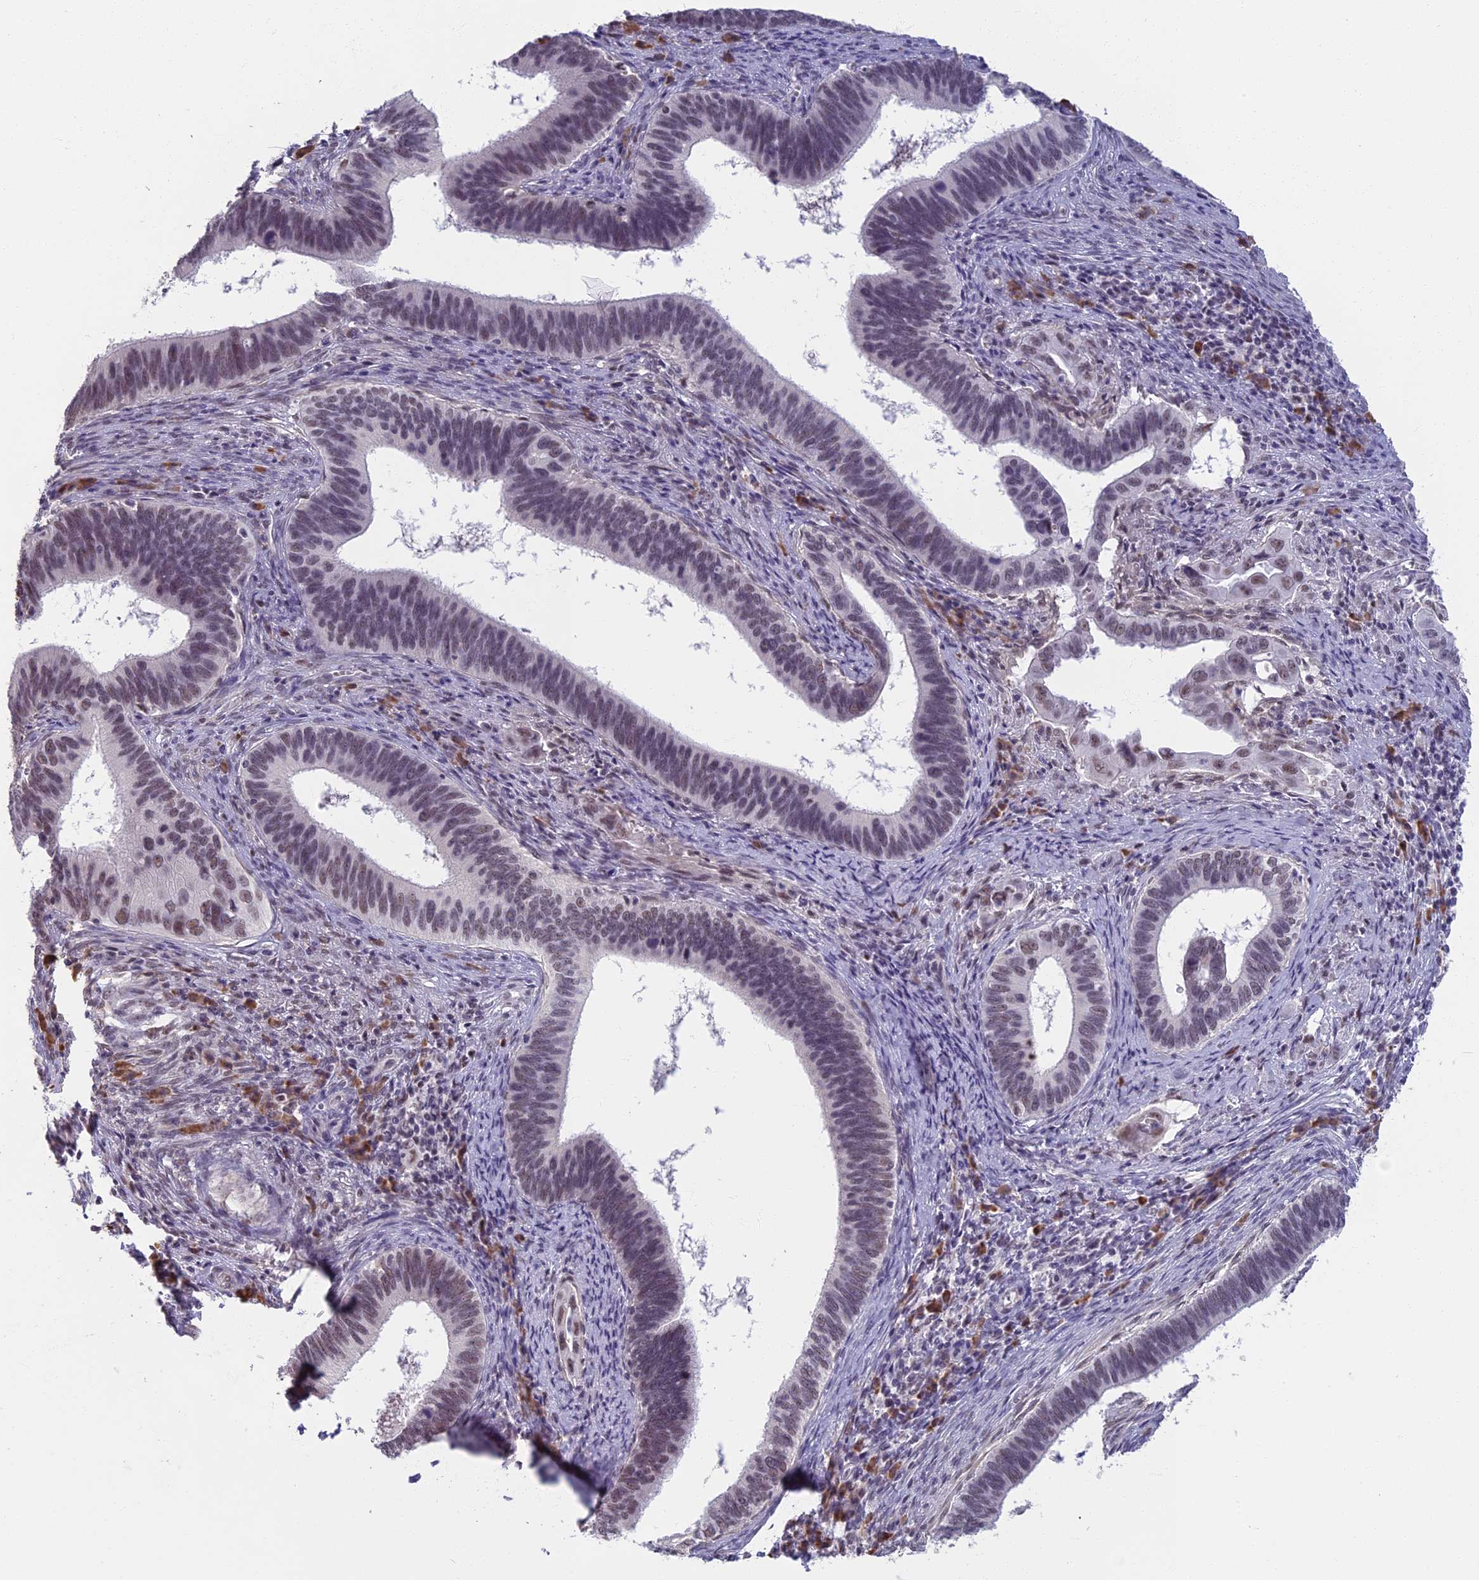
{"staining": {"intensity": "weak", "quantity": "<25%", "location": "nuclear"}, "tissue": "cervical cancer", "cell_type": "Tumor cells", "image_type": "cancer", "snomed": [{"axis": "morphology", "description": "Adenocarcinoma, NOS"}, {"axis": "topography", "description": "Cervix"}], "caption": "IHC photomicrograph of neoplastic tissue: adenocarcinoma (cervical) stained with DAB demonstrates no significant protein positivity in tumor cells.", "gene": "MORF4L1", "patient": {"sex": "female", "age": 42}}